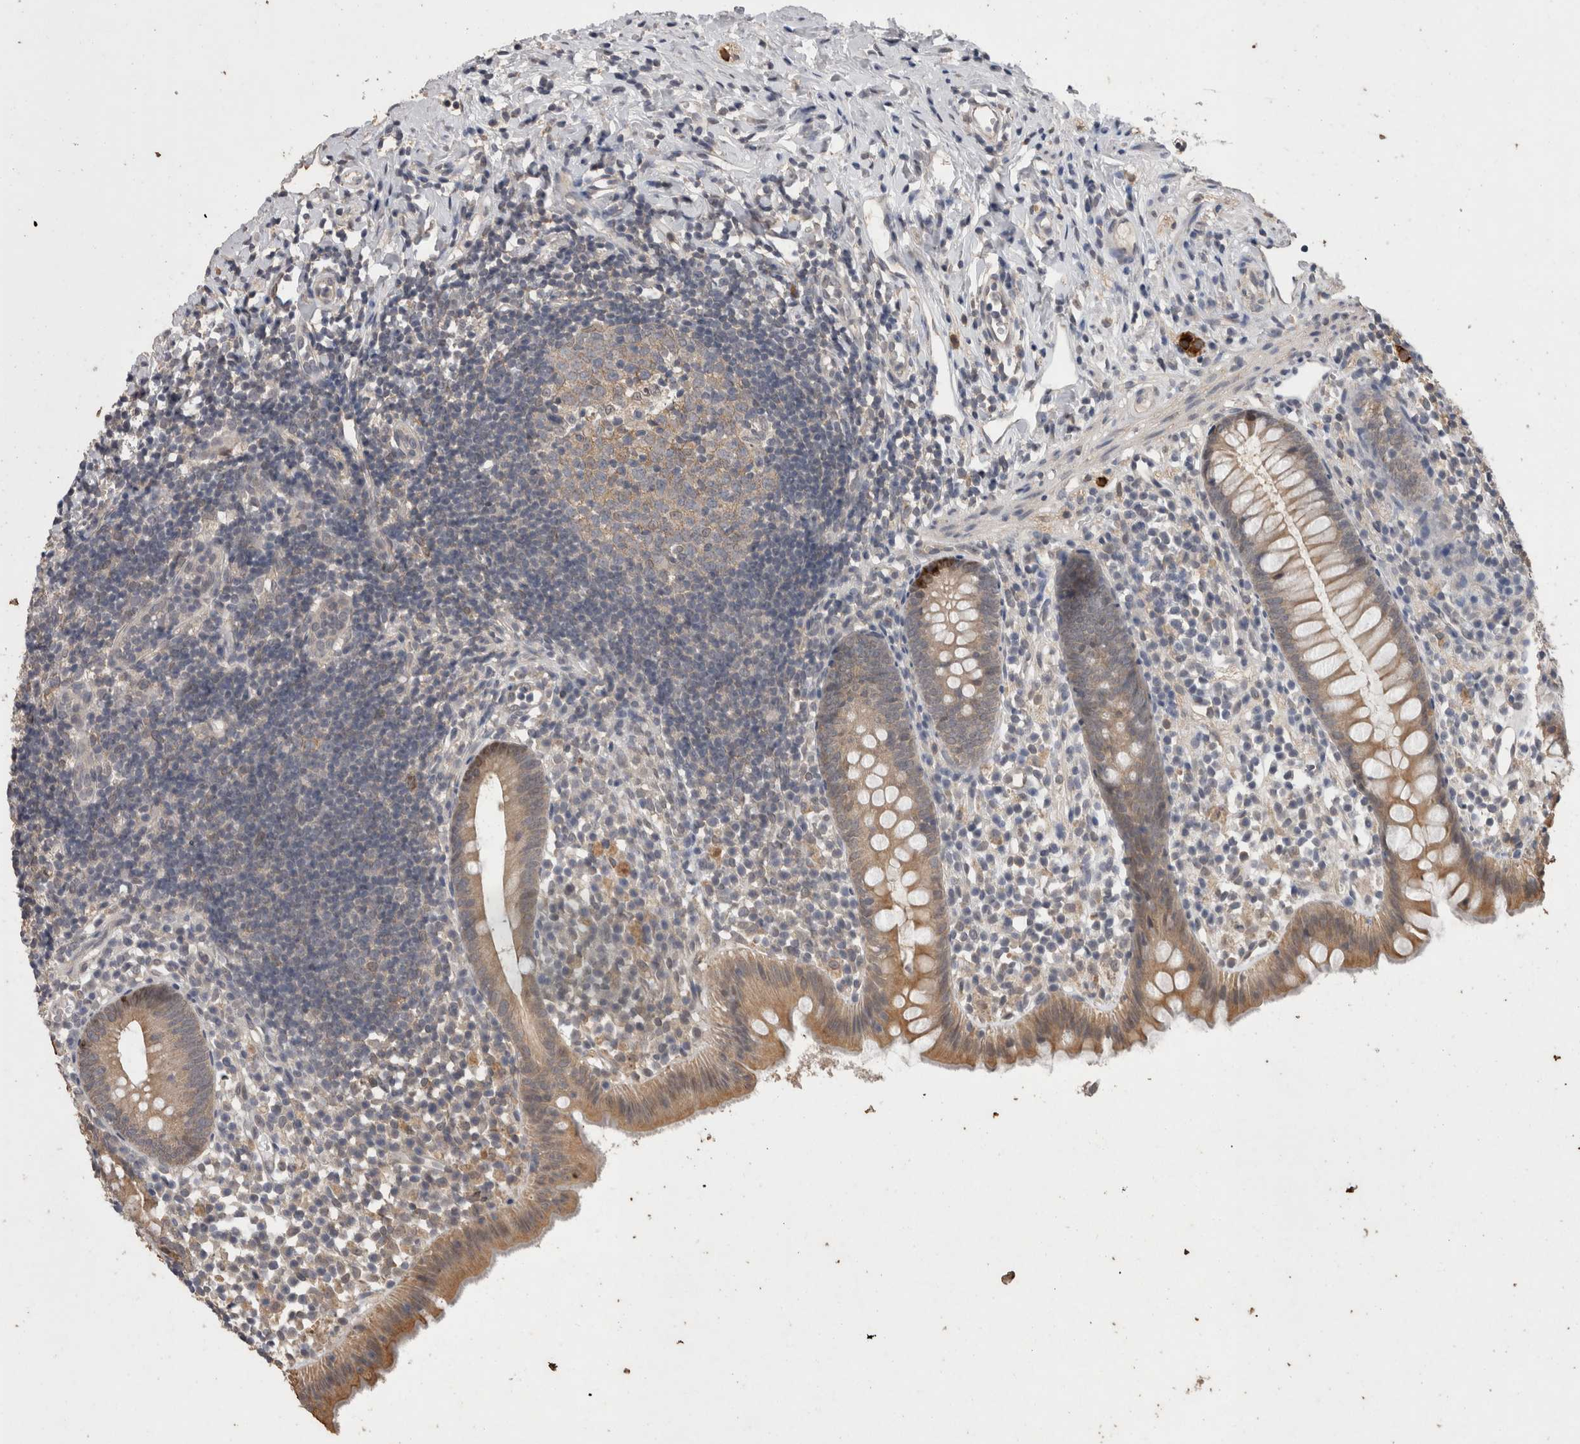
{"staining": {"intensity": "moderate", "quantity": "25%-75%", "location": "cytoplasmic/membranous"}, "tissue": "appendix", "cell_type": "Glandular cells", "image_type": "normal", "snomed": [{"axis": "morphology", "description": "Normal tissue, NOS"}, {"axis": "topography", "description": "Appendix"}], "caption": "Immunohistochemistry of unremarkable human appendix displays medium levels of moderate cytoplasmic/membranous expression in approximately 25%-75% of glandular cells. Using DAB (3,3'-diaminobenzidine) (brown) and hematoxylin (blue) stains, captured at high magnification using brightfield microscopy.", "gene": "FHOD3", "patient": {"sex": "female", "age": 20}}